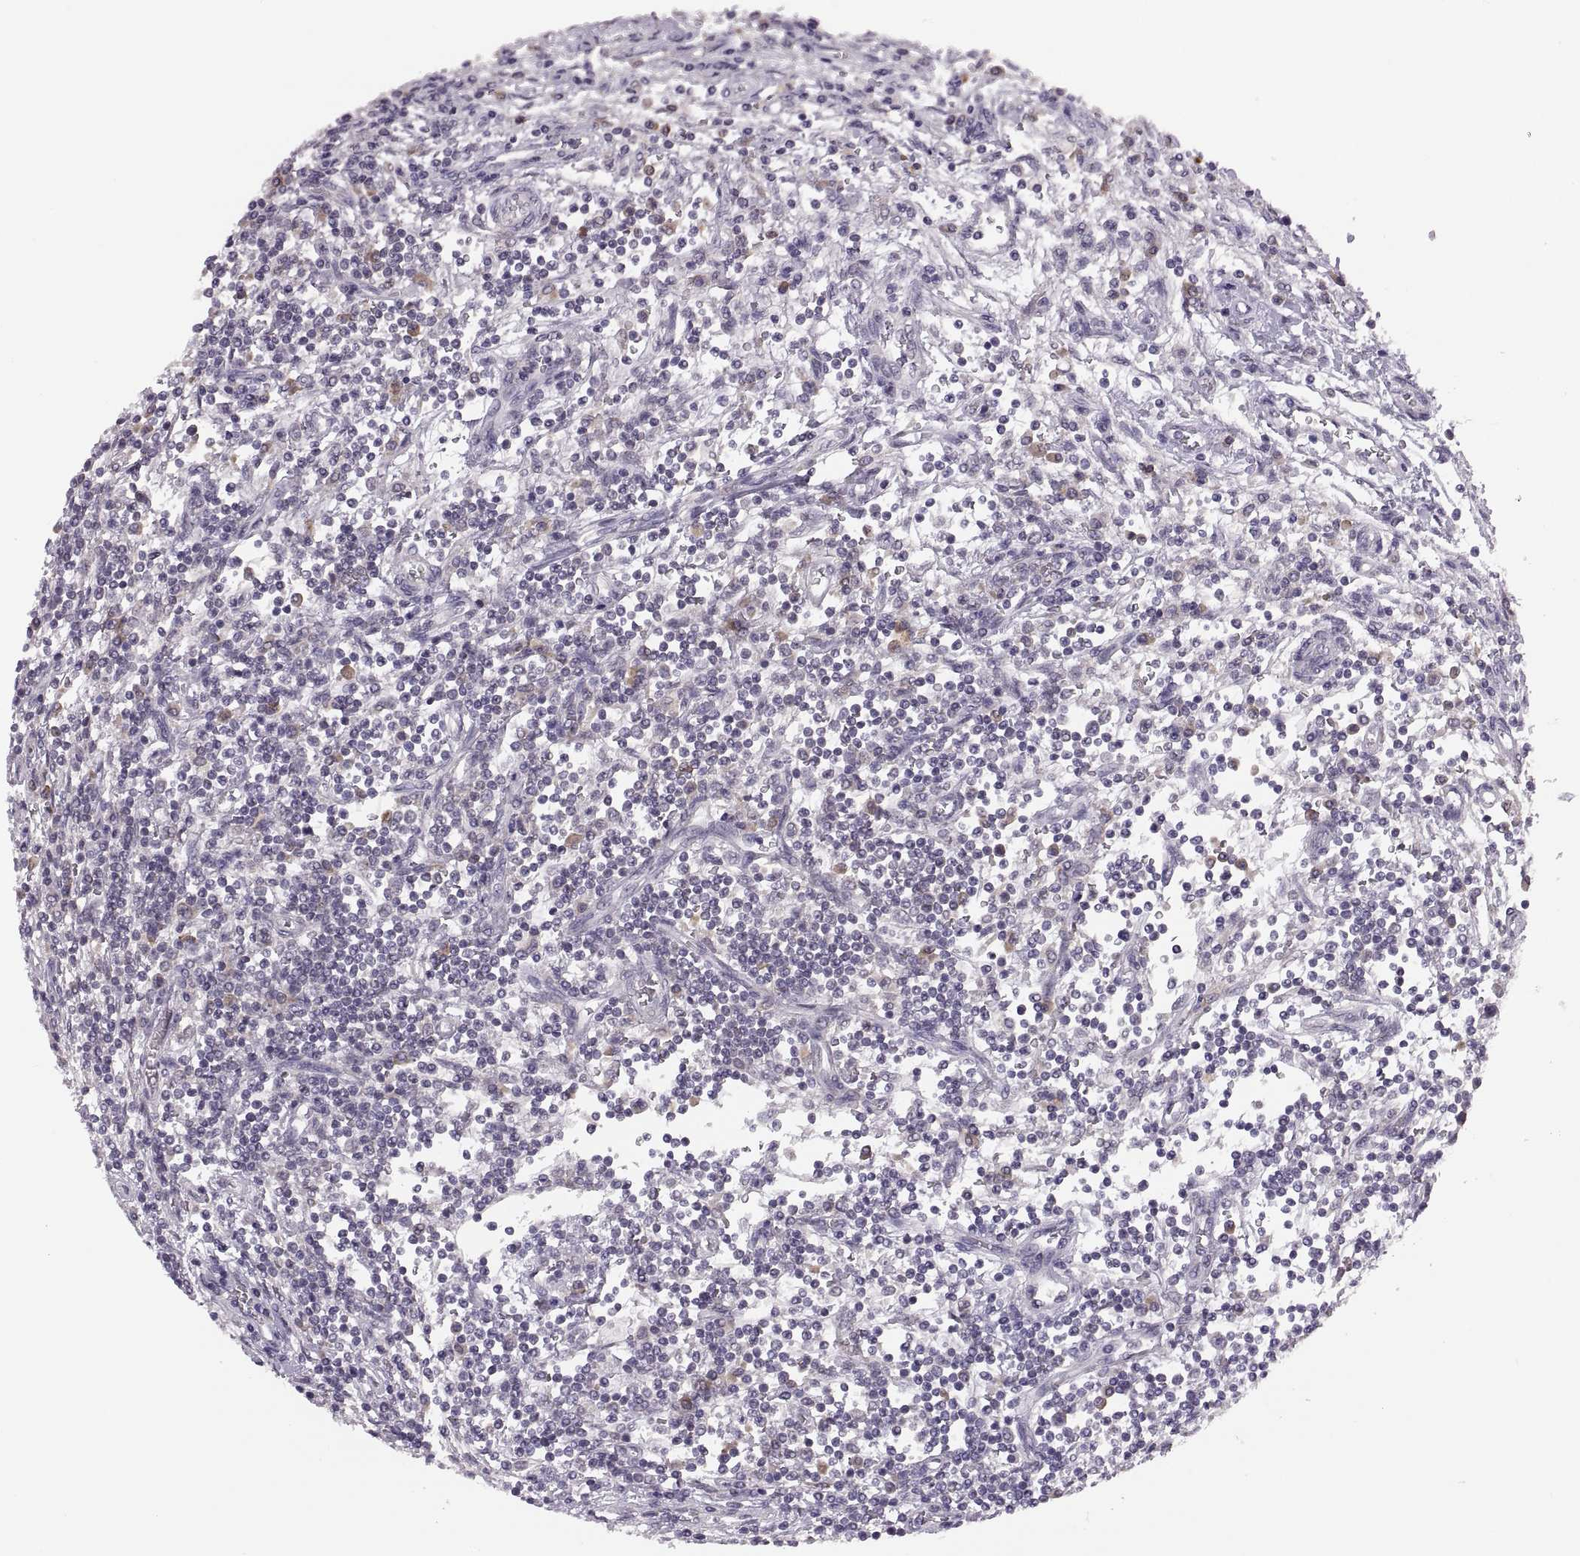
{"staining": {"intensity": "weak", "quantity": "25%-75%", "location": "cytoplasmic/membranous"}, "tissue": "testis cancer", "cell_type": "Tumor cells", "image_type": "cancer", "snomed": [{"axis": "morphology", "description": "Seminoma, NOS"}, {"axis": "topography", "description": "Testis"}], "caption": "High-power microscopy captured an immunohistochemistry image of testis seminoma, revealing weak cytoplasmic/membranous positivity in approximately 25%-75% of tumor cells.", "gene": "ADH6", "patient": {"sex": "male", "age": 34}}